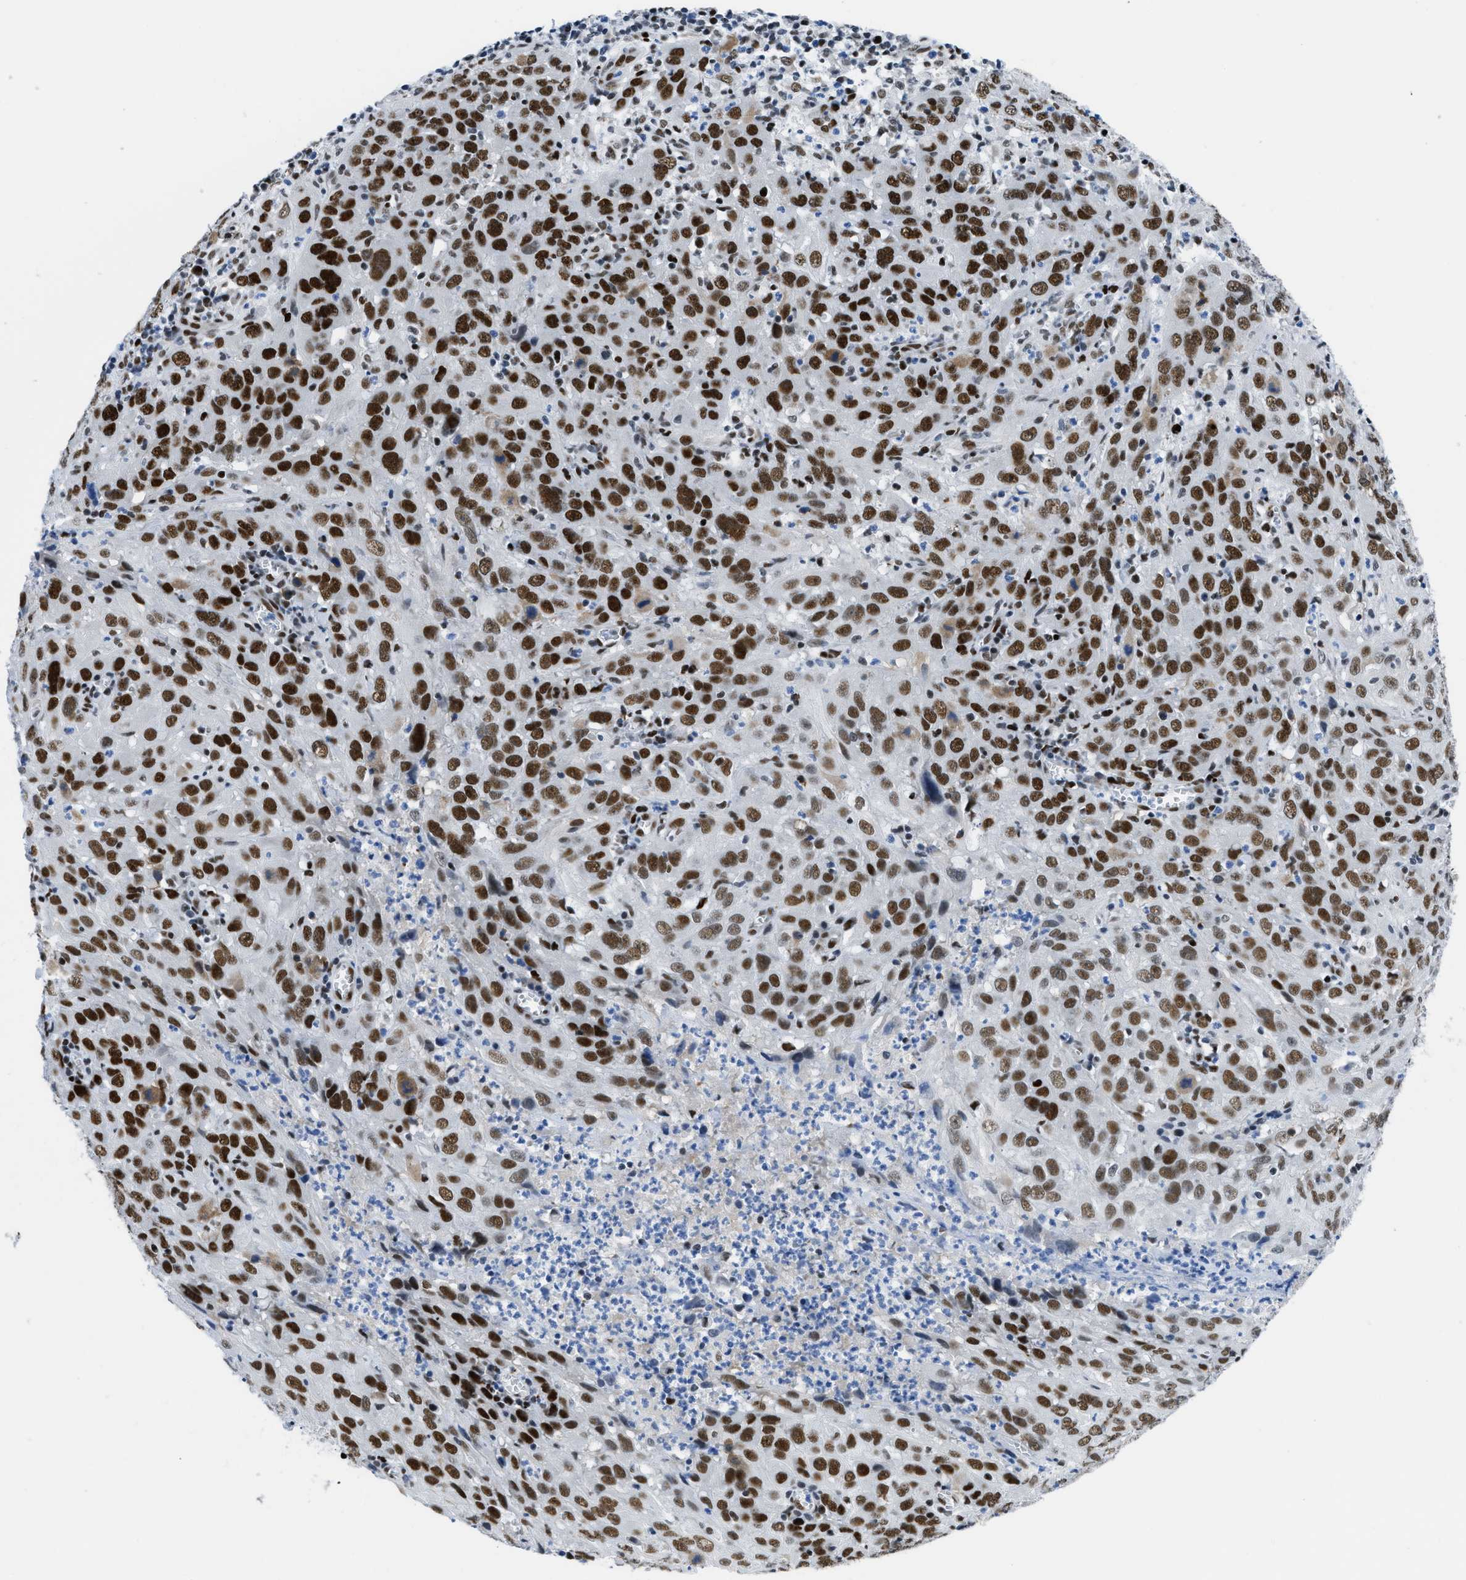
{"staining": {"intensity": "strong", "quantity": ">75%", "location": "nuclear"}, "tissue": "cervical cancer", "cell_type": "Tumor cells", "image_type": "cancer", "snomed": [{"axis": "morphology", "description": "Squamous cell carcinoma, NOS"}, {"axis": "topography", "description": "Cervix"}], "caption": "A high amount of strong nuclear positivity is identified in about >75% of tumor cells in cervical squamous cell carcinoma tissue.", "gene": "SMARCAD1", "patient": {"sex": "female", "age": 32}}